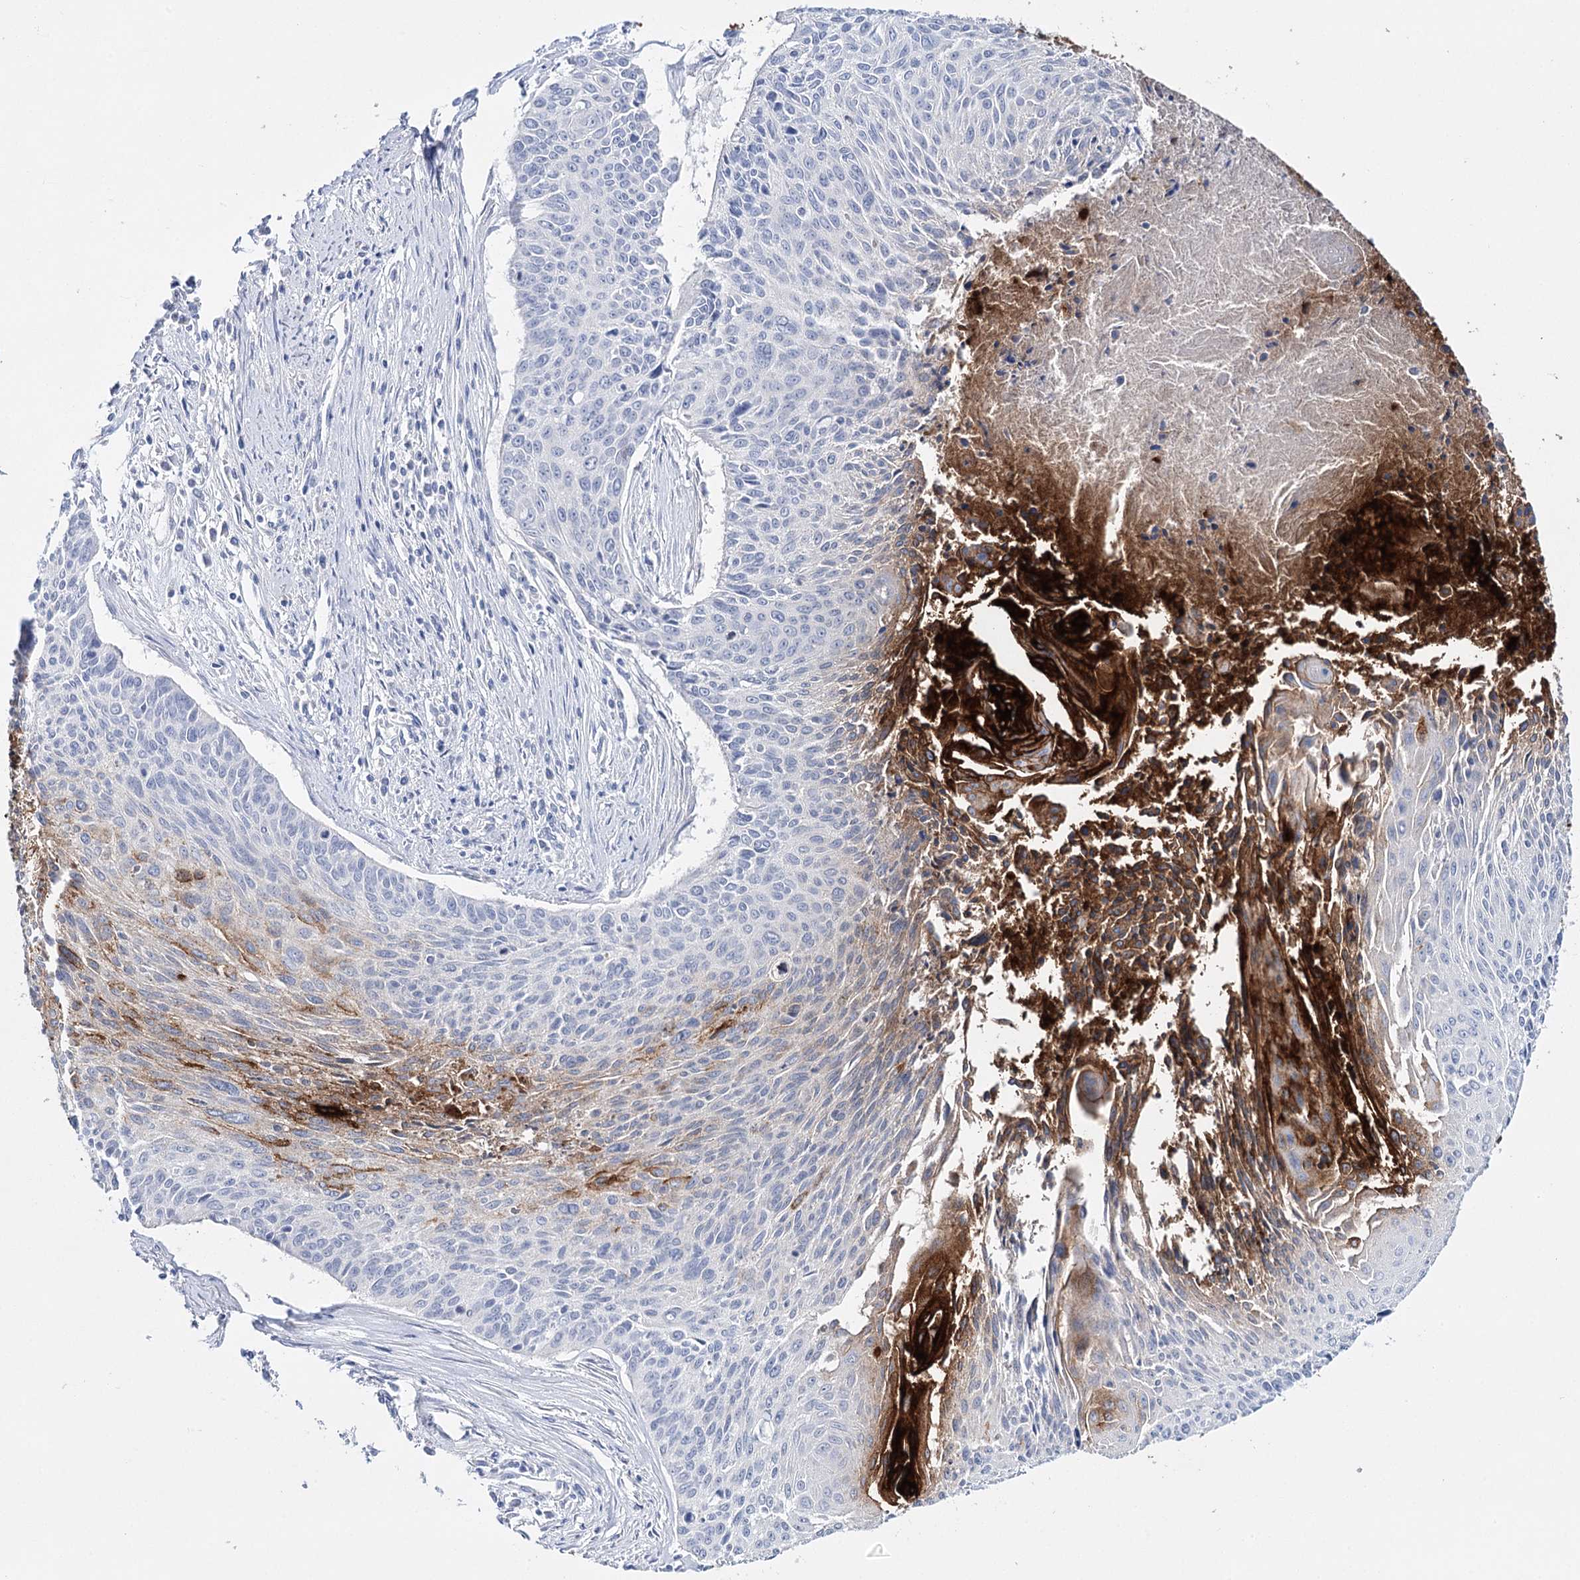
{"staining": {"intensity": "strong", "quantity": "<25%", "location": "cytoplasmic/membranous"}, "tissue": "cervical cancer", "cell_type": "Tumor cells", "image_type": "cancer", "snomed": [{"axis": "morphology", "description": "Squamous cell carcinoma, NOS"}, {"axis": "topography", "description": "Cervix"}], "caption": "High-power microscopy captured an immunohistochemistry (IHC) photomicrograph of cervical cancer, revealing strong cytoplasmic/membranous staining in about <25% of tumor cells. (DAB IHC with brightfield microscopy, high magnification).", "gene": "CEACAM8", "patient": {"sex": "female", "age": 55}}